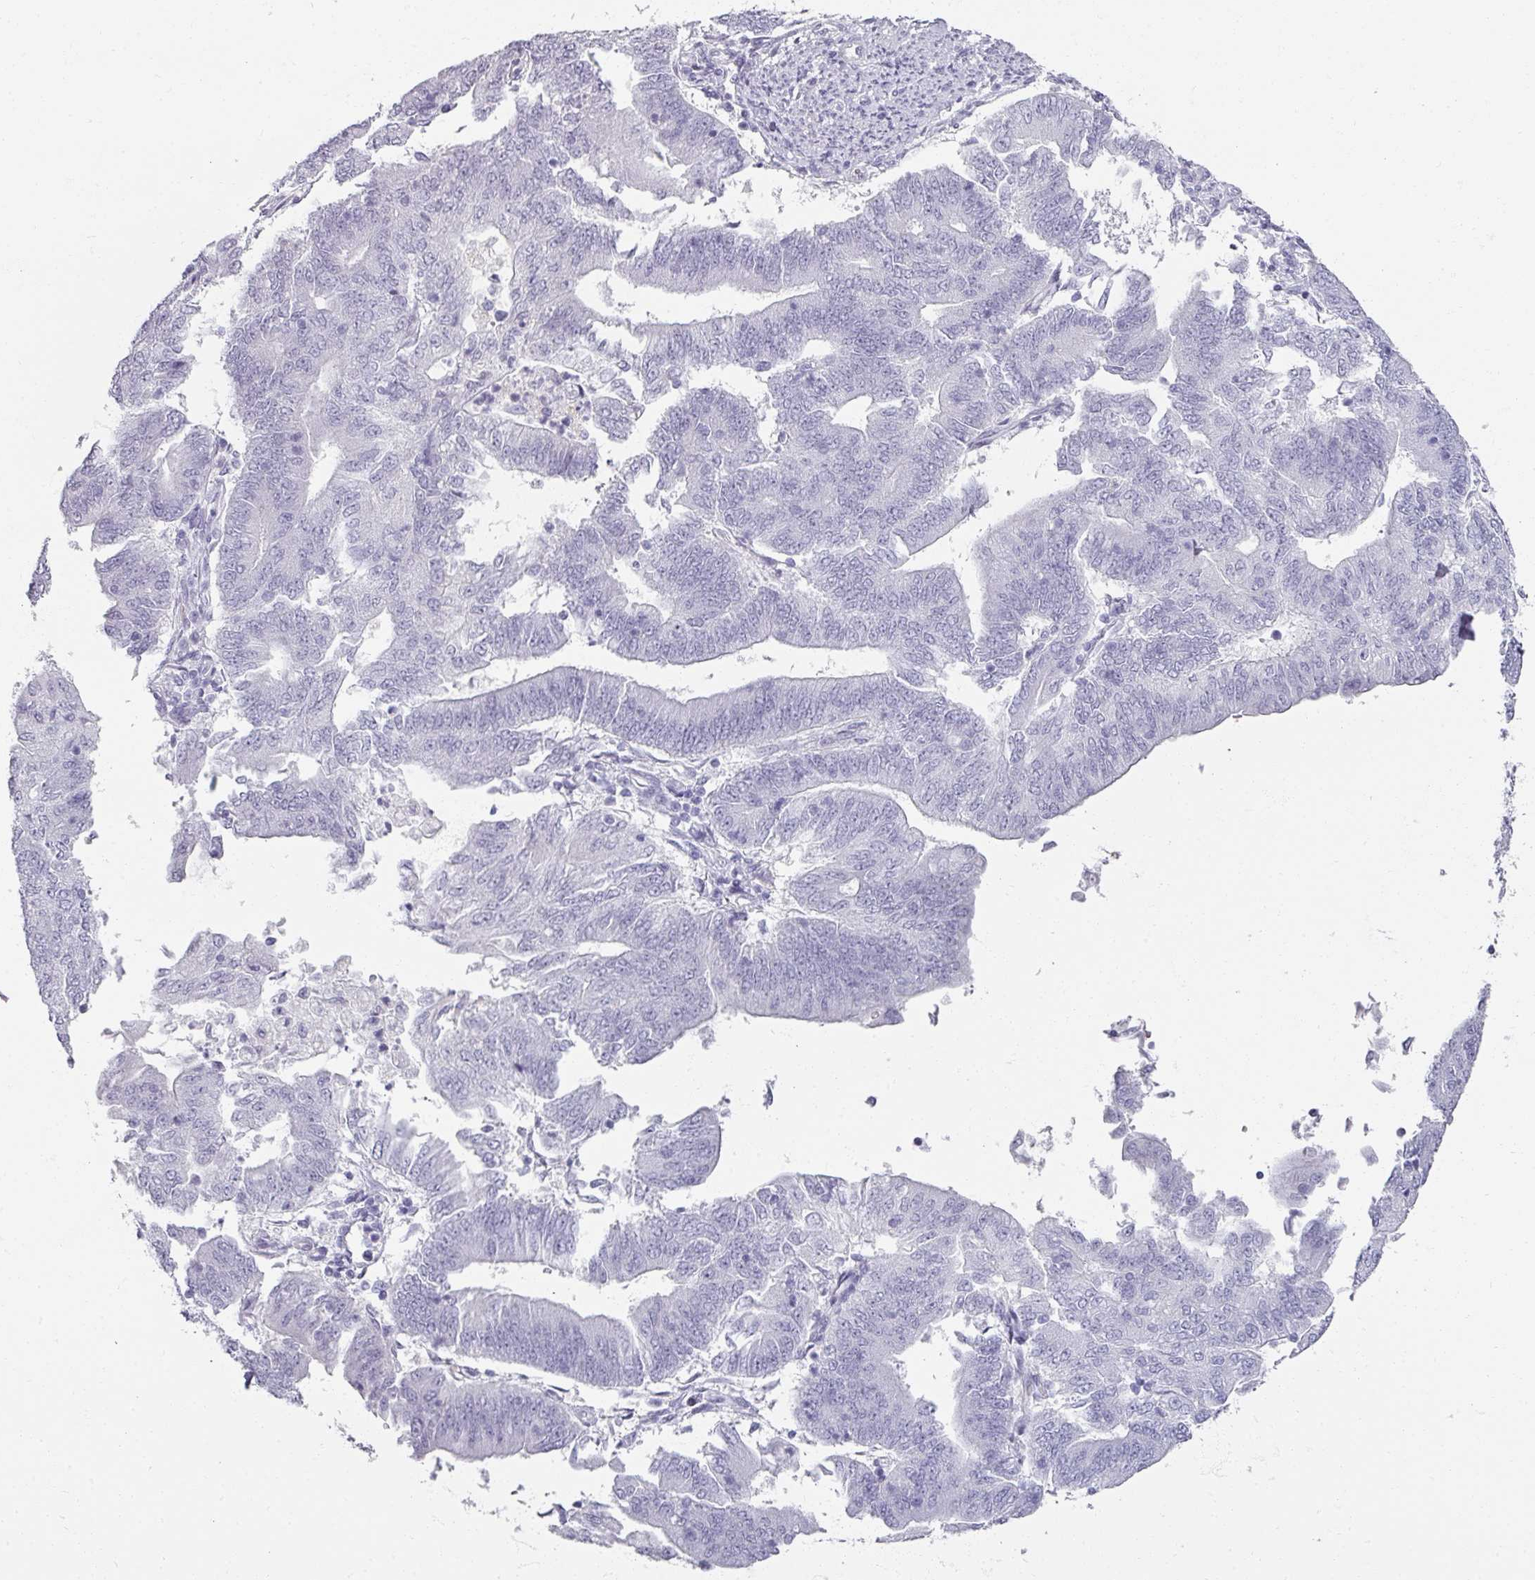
{"staining": {"intensity": "negative", "quantity": "none", "location": "none"}, "tissue": "endometrial cancer", "cell_type": "Tumor cells", "image_type": "cancer", "snomed": [{"axis": "morphology", "description": "Adenocarcinoma, NOS"}, {"axis": "topography", "description": "Endometrium"}], "caption": "This is a histopathology image of IHC staining of endometrial adenocarcinoma, which shows no expression in tumor cells. (Brightfield microscopy of DAB immunohistochemistry at high magnification).", "gene": "REG3G", "patient": {"sex": "female", "age": 70}}